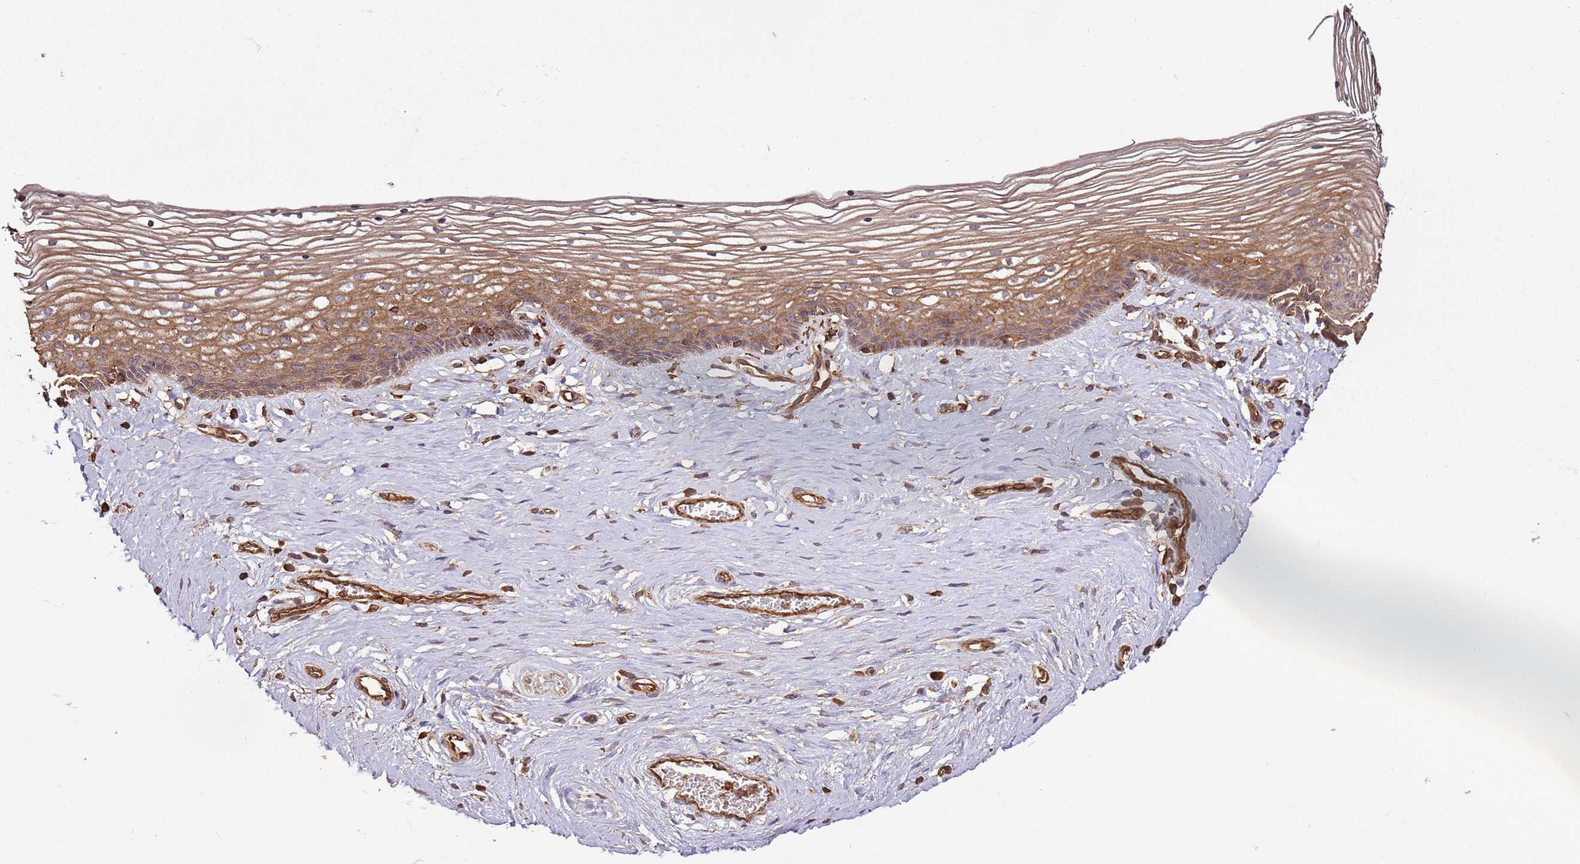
{"staining": {"intensity": "moderate", "quantity": "25%-75%", "location": "cytoplasmic/membranous"}, "tissue": "vagina", "cell_type": "Squamous epithelial cells", "image_type": "normal", "snomed": [{"axis": "morphology", "description": "Normal tissue, NOS"}, {"axis": "topography", "description": "Vagina"}], "caption": "Vagina stained with DAB IHC shows medium levels of moderate cytoplasmic/membranous expression in about 25%-75% of squamous epithelial cells. The staining is performed using DAB brown chromogen to label protein expression. The nuclei are counter-stained blue using hematoxylin.", "gene": "ACVR2A", "patient": {"sex": "female", "age": 46}}